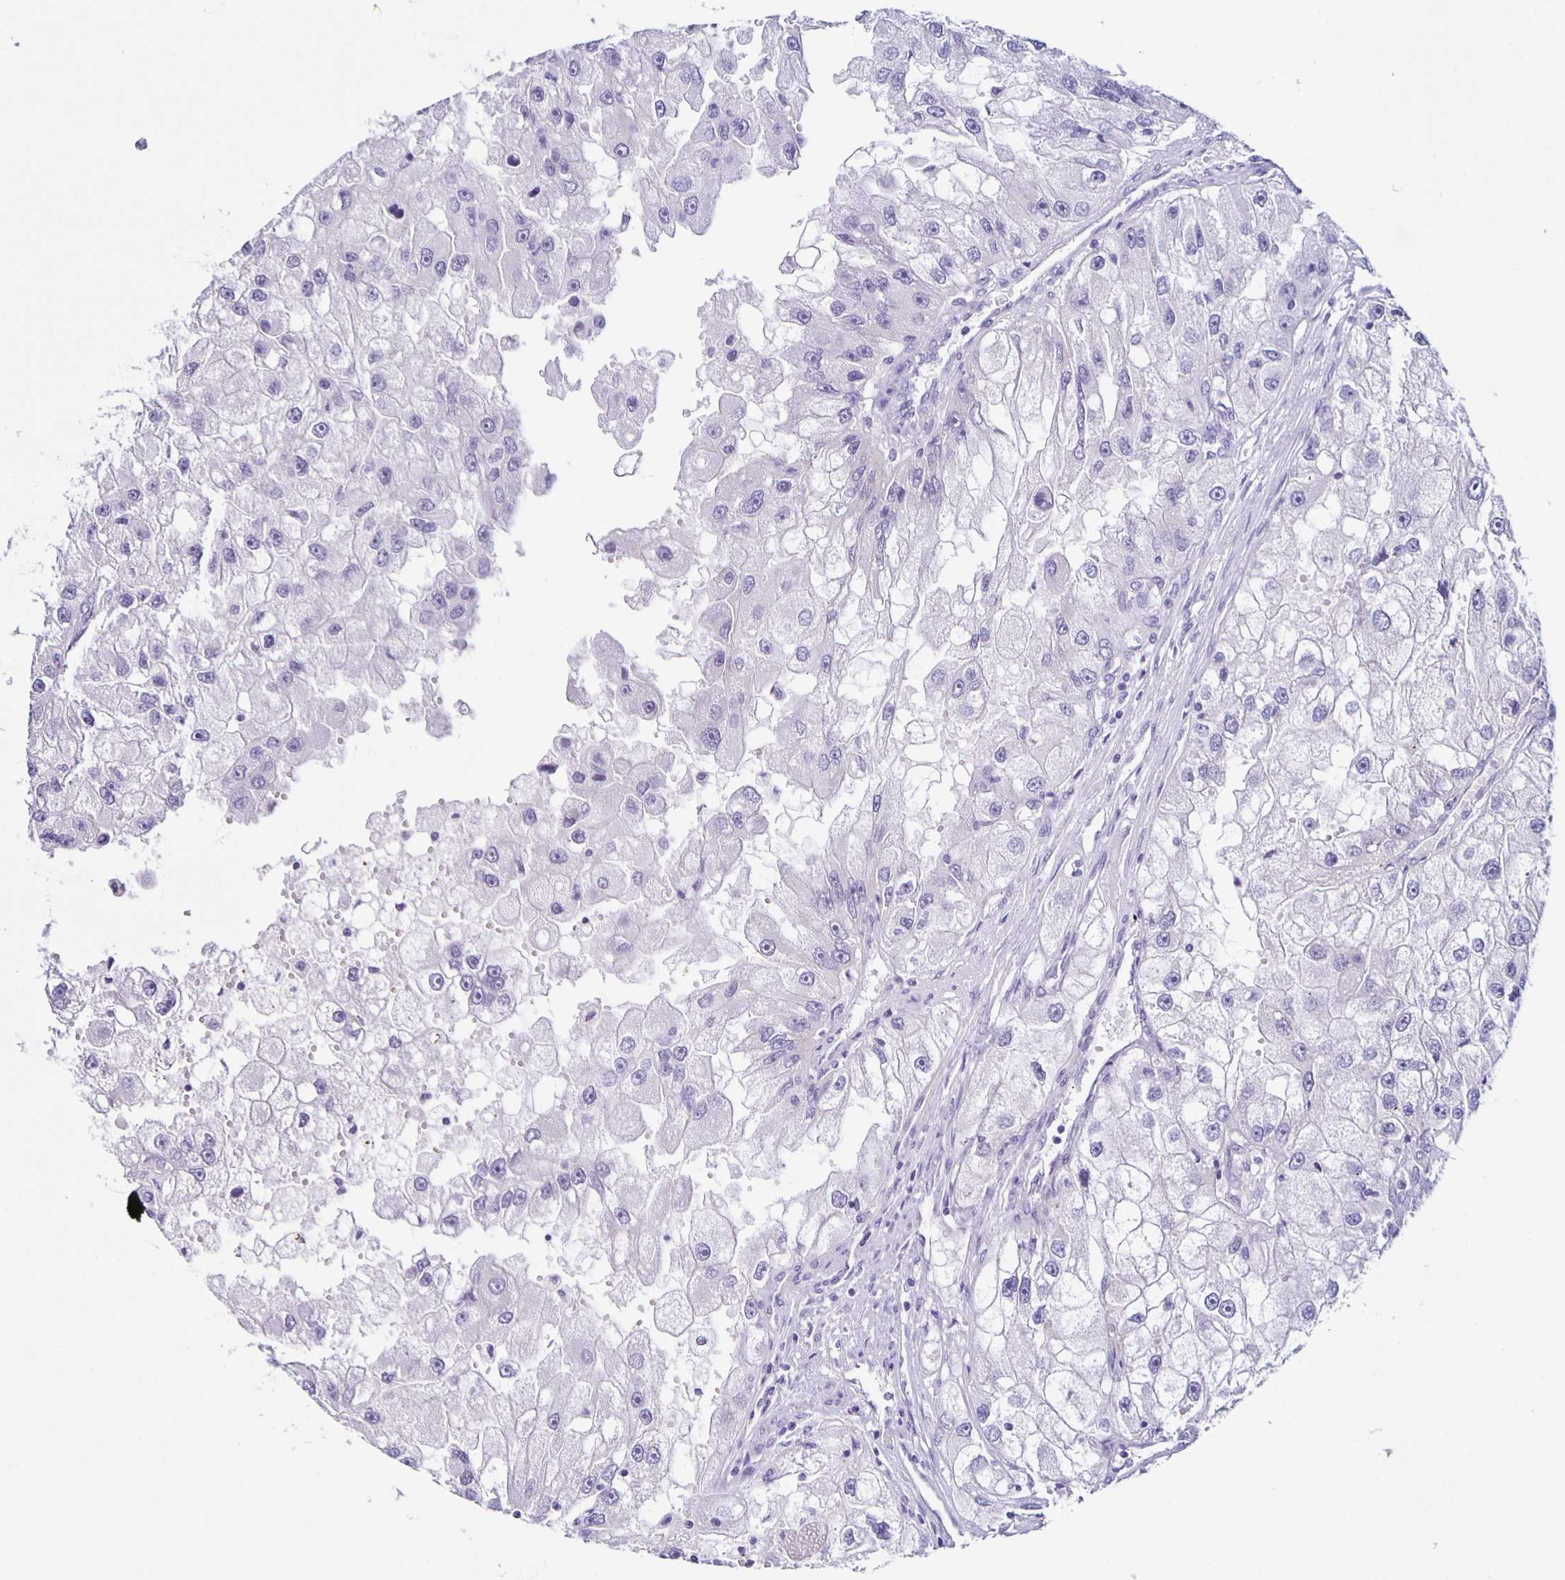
{"staining": {"intensity": "negative", "quantity": "none", "location": "none"}, "tissue": "renal cancer", "cell_type": "Tumor cells", "image_type": "cancer", "snomed": [{"axis": "morphology", "description": "Adenocarcinoma, NOS"}, {"axis": "topography", "description": "Kidney"}], "caption": "Renal cancer was stained to show a protein in brown. There is no significant staining in tumor cells. (DAB (3,3'-diaminobenzidine) IHC visualized using brightfield microscopy, high magnification).", "gene": "SLC12A3", "patient": {"sex": "male", "age": 63}}